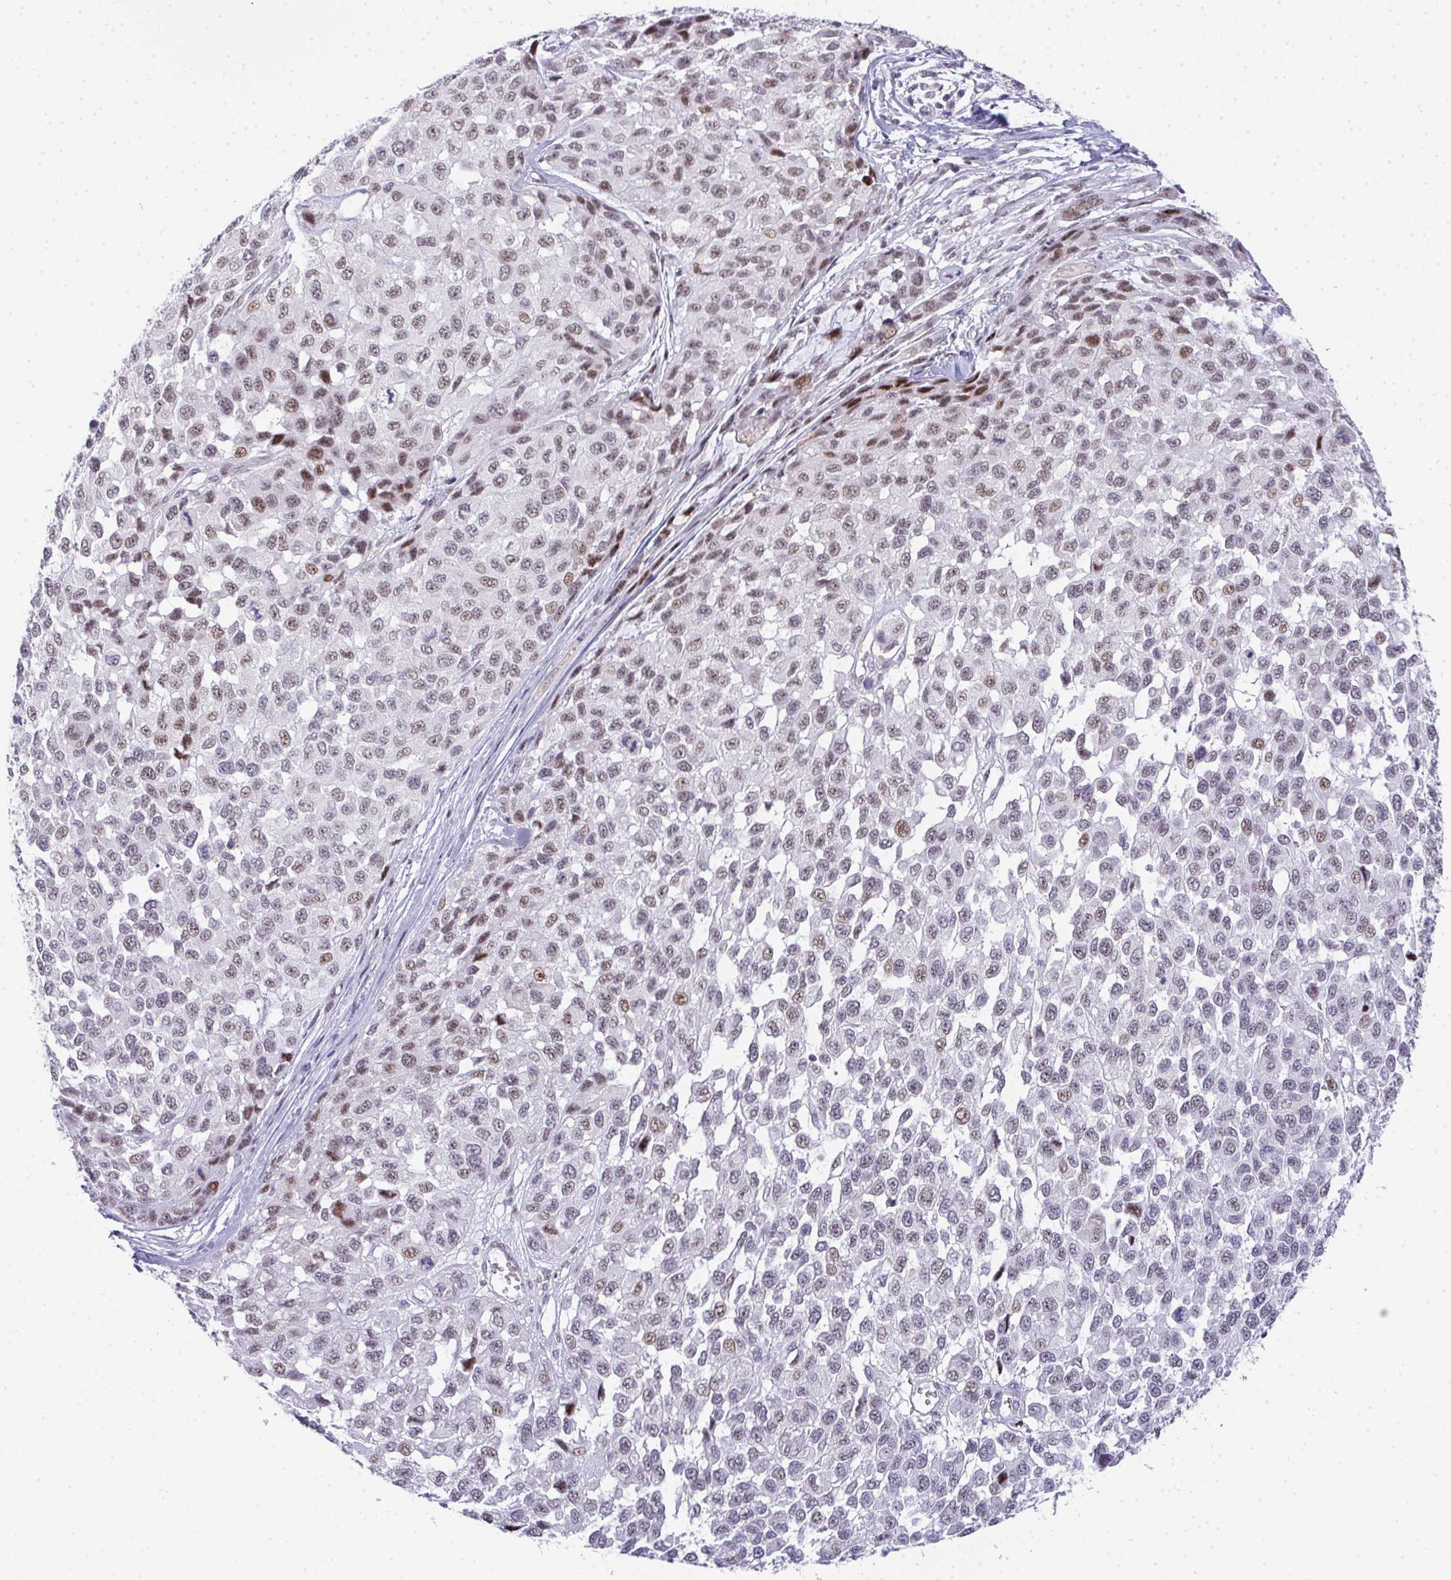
{"staining": {"intensity": "moderate", "quantity": "25%-75%", "location": "nuclear"}, "tissue": "melanoma", "cell_type": "Tumor cells", "image_type": "cancer", "snomed": [{"axis": "morphology", "description": "Malignant melanoma, NOS"}, {"axis": "topography", "description": "Skin"}], "caption": "Moderate nuclear protein staining is identified in about 25%-75% of tumor cells in melanoma.", "gene": "TNMD", "patient": {"sex": "male", "age": 62}}